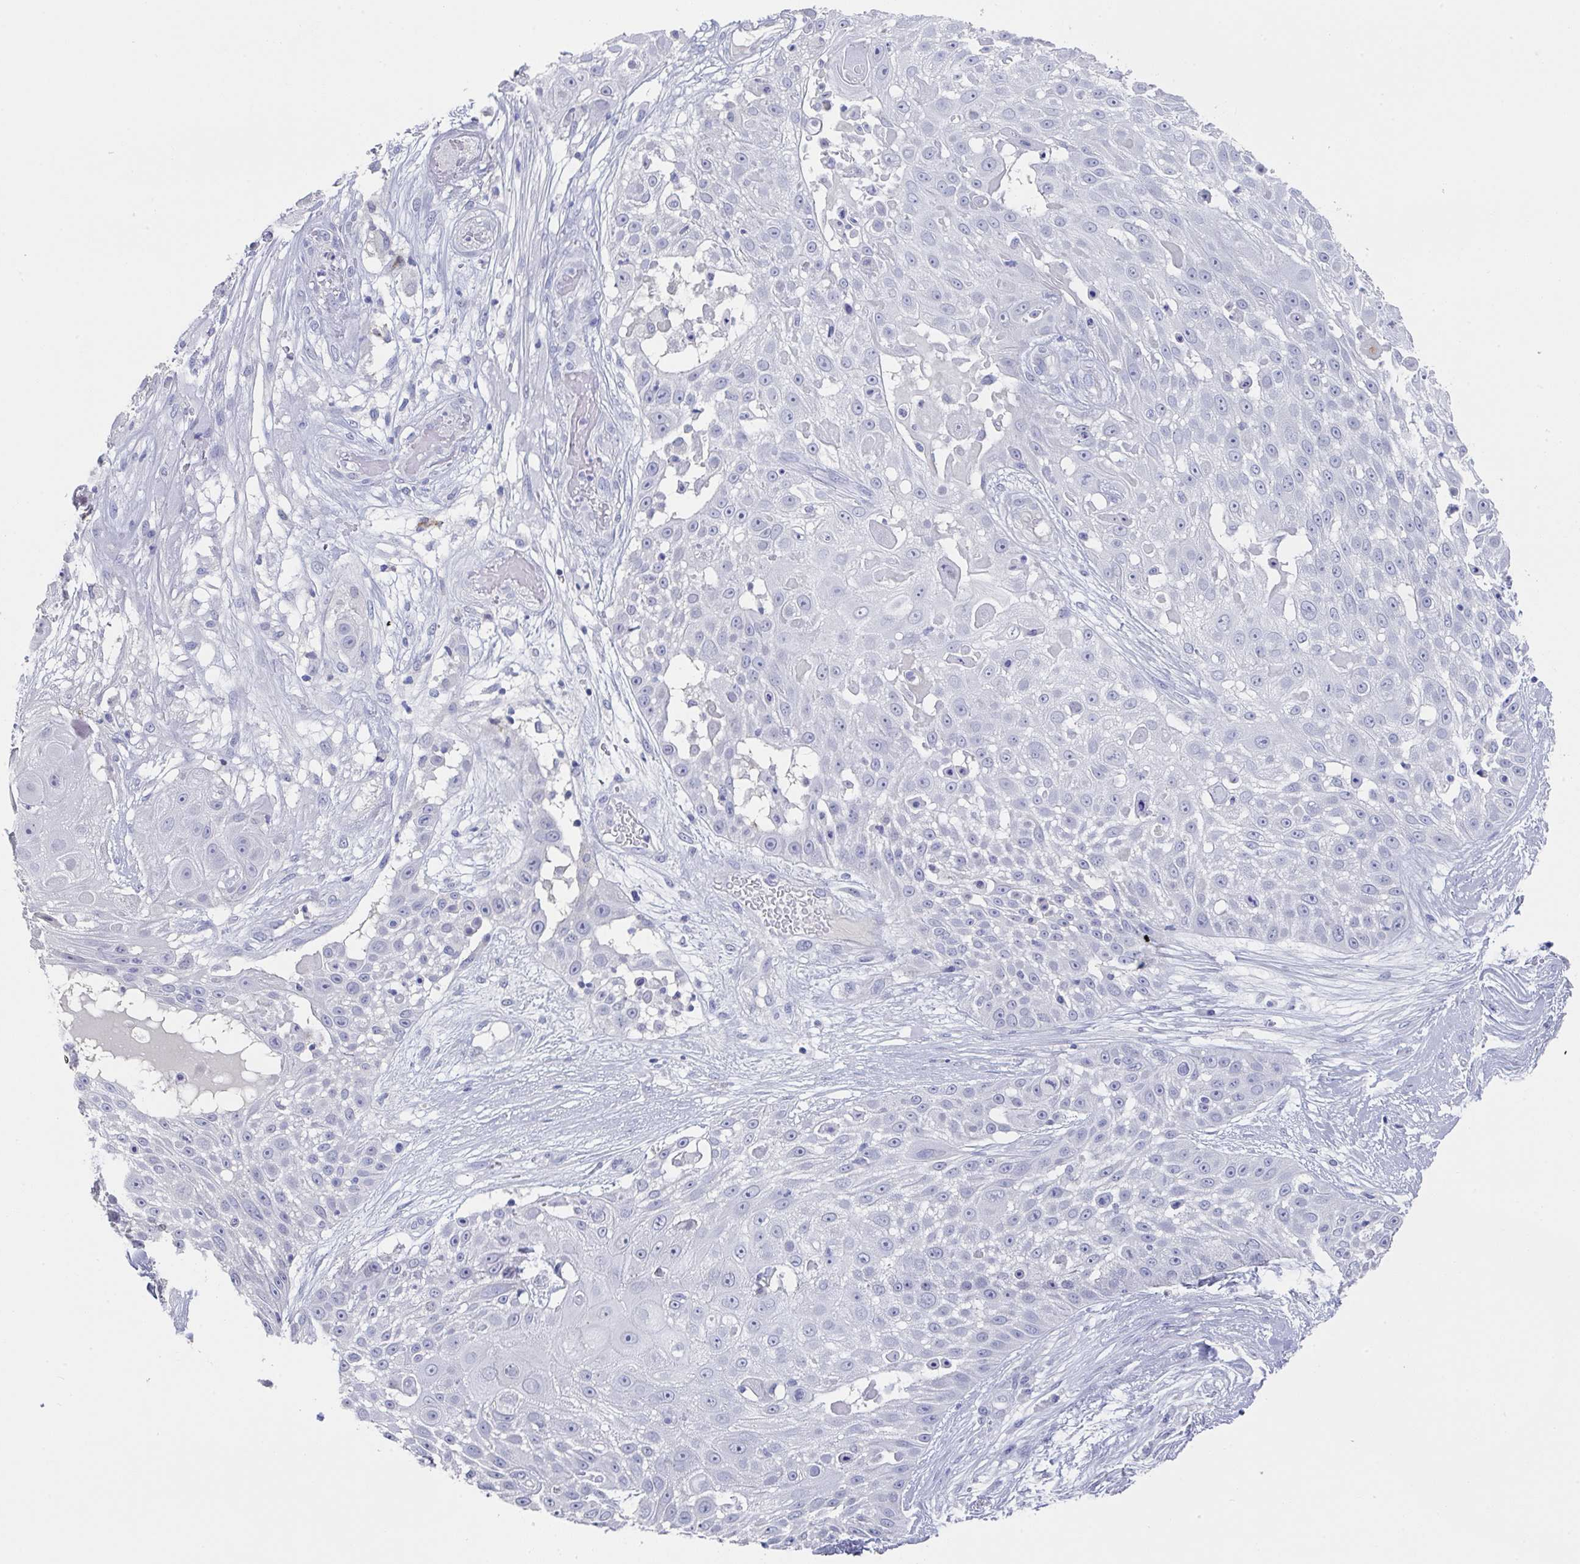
{"staining": {"intensity": "negative", "quantity": "none", "location": "none"}, "tissue": "skin cancer", "cell_type": "Tumor cells", "image_type": "cancer", "snomed": [{"axis": "morphology", "description": "Squamous cell carcinoma, NOS"}, {"axis": "topography", "description": "Skin"}], "caption": "IHC micrograph of skin cancer (squamous cell carcinoma) stained for a protein (brown), which demonstrates no positivity in tumor cells.", "gene": "TNFRSF8", "patient": {"sex": "female", "age": 86}}